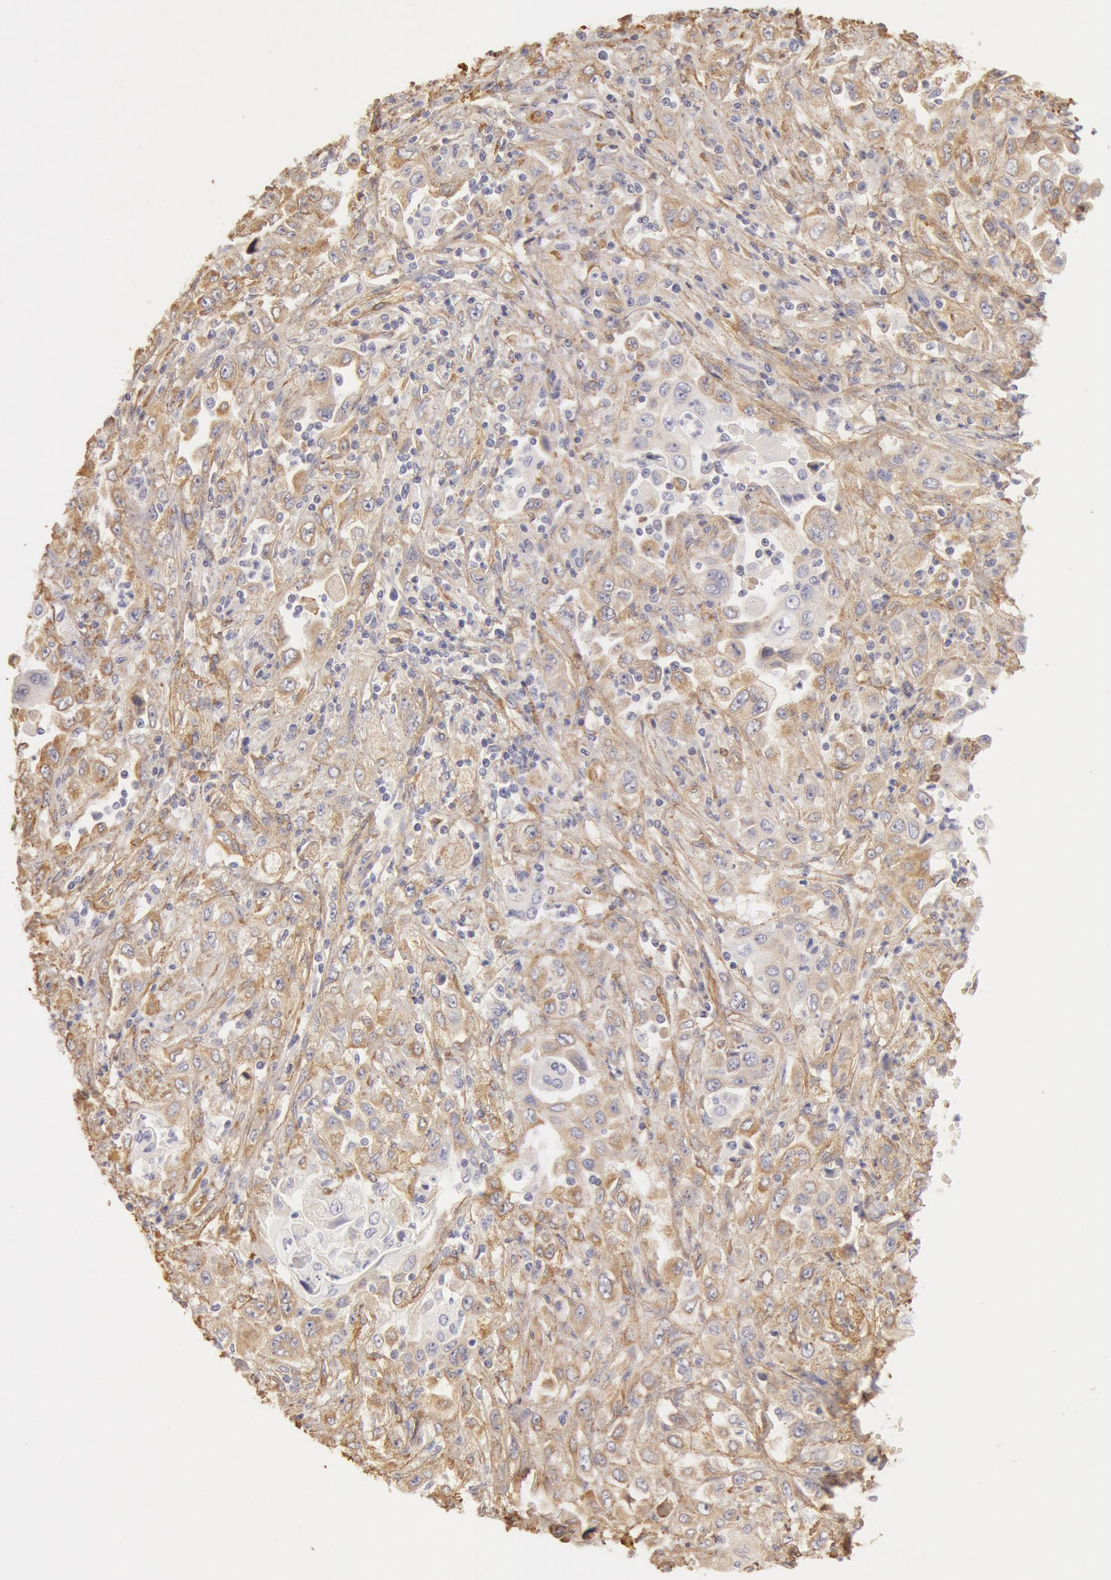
{"staining": {"intensity": "weak", "quantity": ">75%", "location": "cytoplasmic/membranous"}, "tissue": "pancreatic cancer", "cell_type": "Tumor cells", "image_type": "cancer", "snomed": [{"axis": "morphology", "description": "Adenocarcinoma, NOS"}, {"axis": "topography", "description": "Pancreas"}], "caption": "Weak cytoplasmic/membranous expression is seen in approximately >75% of tumor cells in pancreatic adenocarcinoma.", "gene": "COL4A1", "patient": {"sex": "male", "age": 70}}